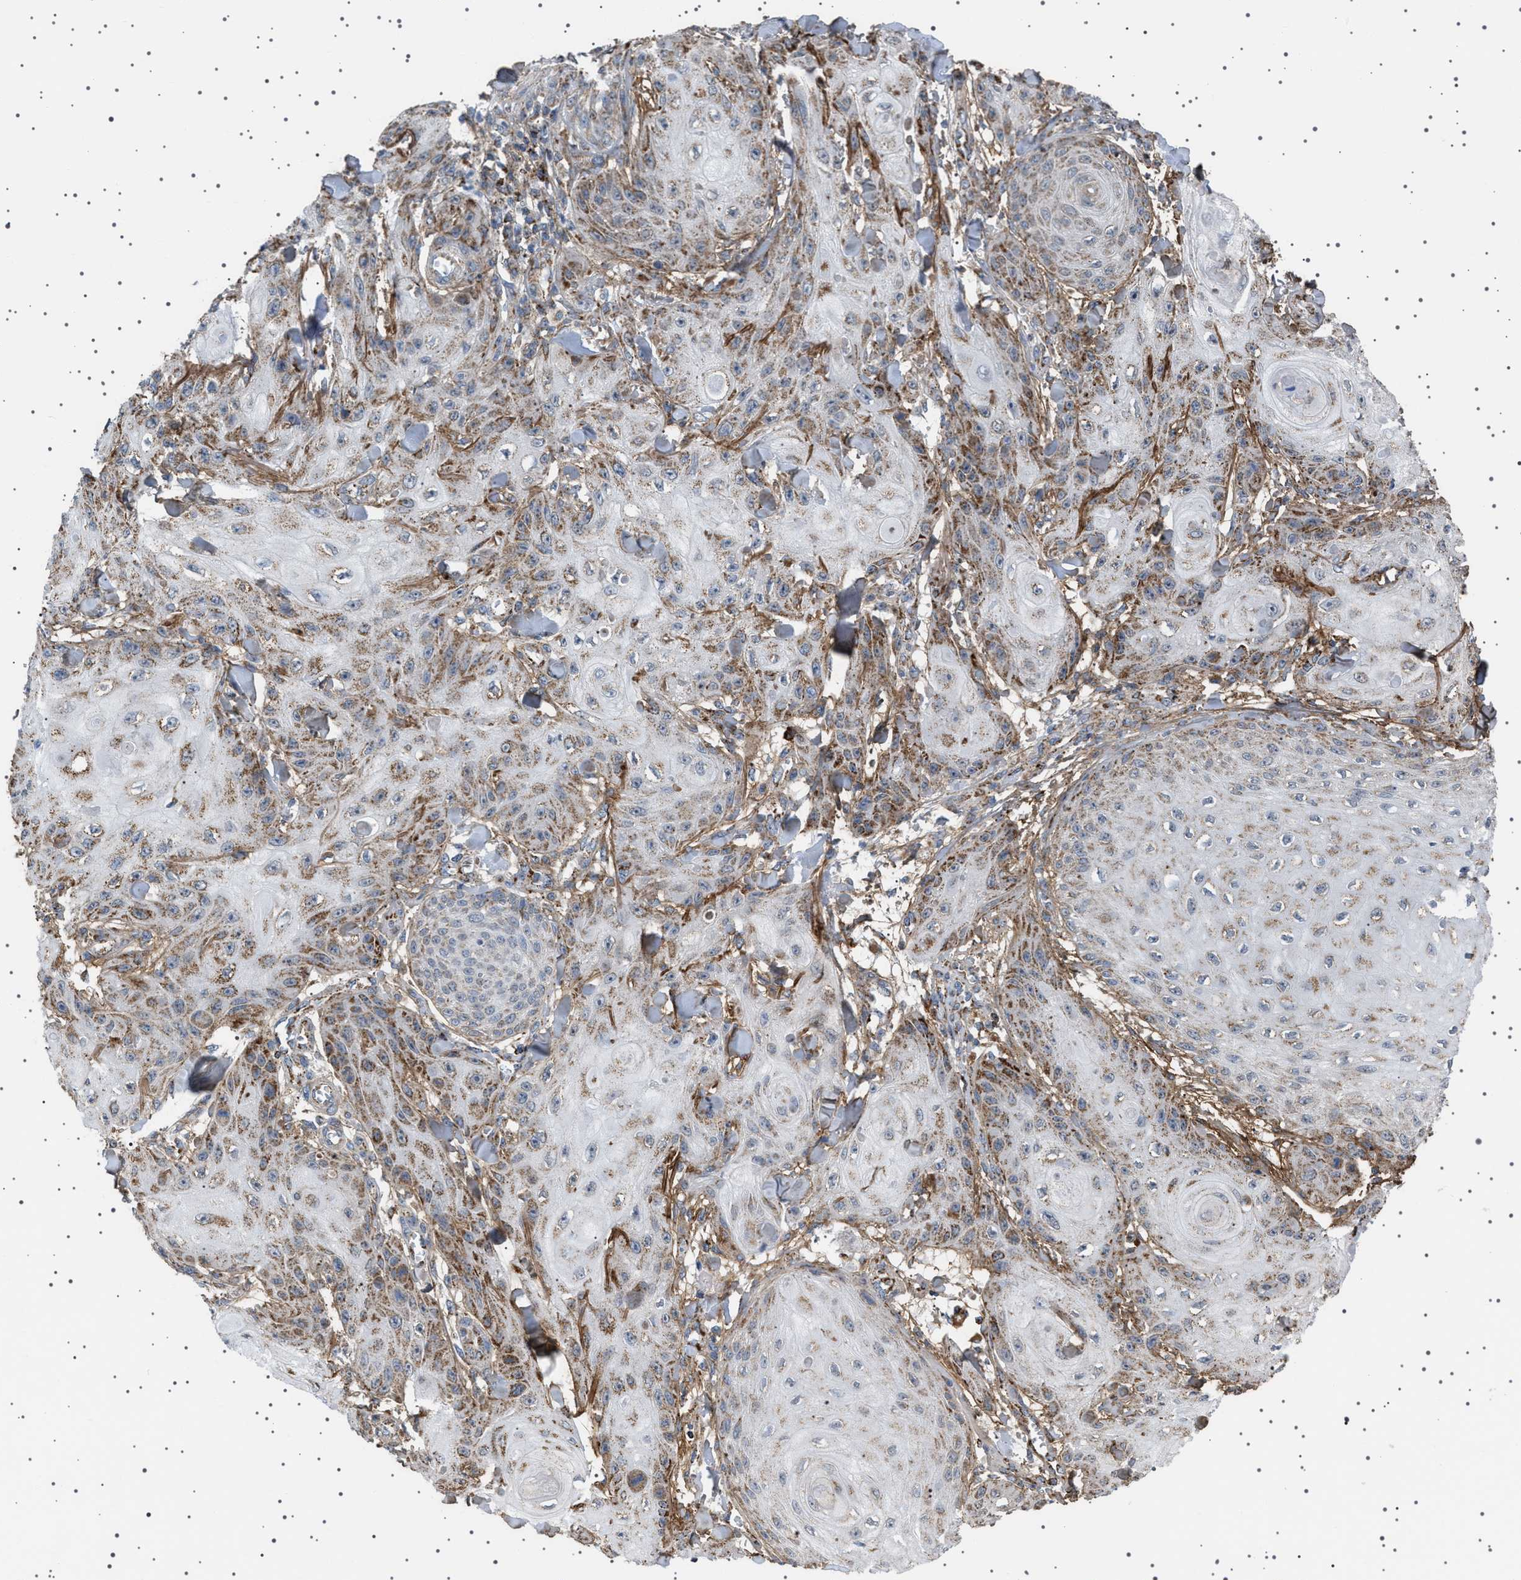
{"staining": {"intensity": "moderate", "quantity": "<25%", "location": "cytoplasmic/membranous"}, "tissue": "skin cancer", "cell_type": "Tumor cells", "image_type": "cancer", "snomed": [{"axis": "morphology", "description": "Squamous cell carcinoma, NOS"}, {"axis": "topography", "description": "Skin"}], "caption": "Immunohistochemistry micrograph of neoplastic tissue: human squamous cell carcinoma (skin) stained using IHC shows low levels of moderate protein expression localized specifically in the cytoplasmic/membranous of tumor cells, appearing as a cytoplasmic/membranous brown color.", "gene": "UBXN8", "patient": {"sex": "male", "age": 74}}